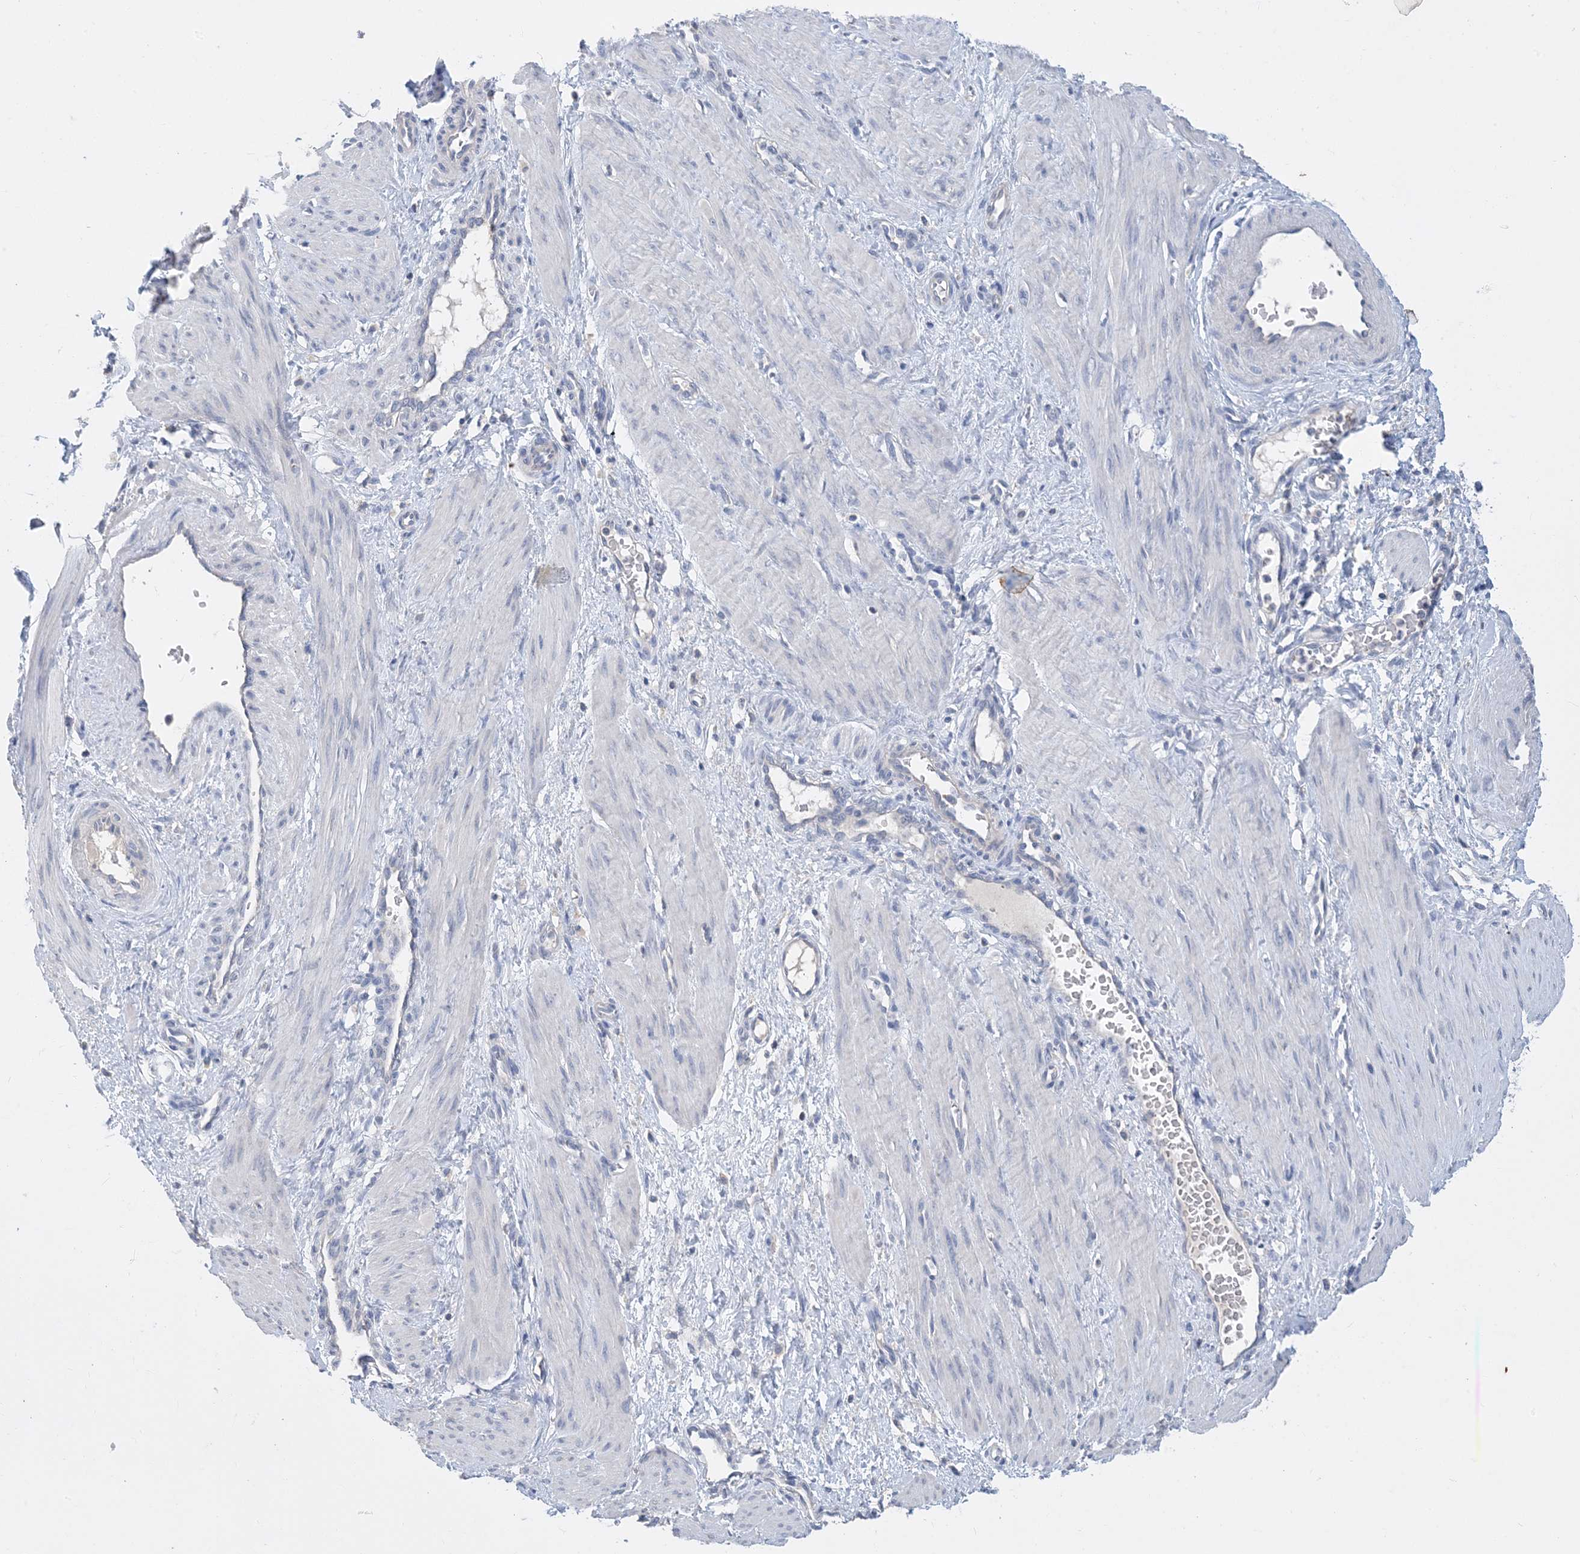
{"staining": {"intensity": "negative", "quantity": "none", "location": "none"}, "tissue": "smooth muscle", "cell_type": "Smooth muscle cells", "image_type": "normal", "snomed": [{"axis": "morphology", "description": "Normal tissue, NOS"}, {"axis": "topography", "description": "Endometrium"}], "caption": "Immunohistochemistry (IHC) image of benign smooth muscle stained for a protein (brown), which reveals no positivity in smooth muscle cells.", "gene": "KPRP", "patient": {"sex": "female", "age": 33}}